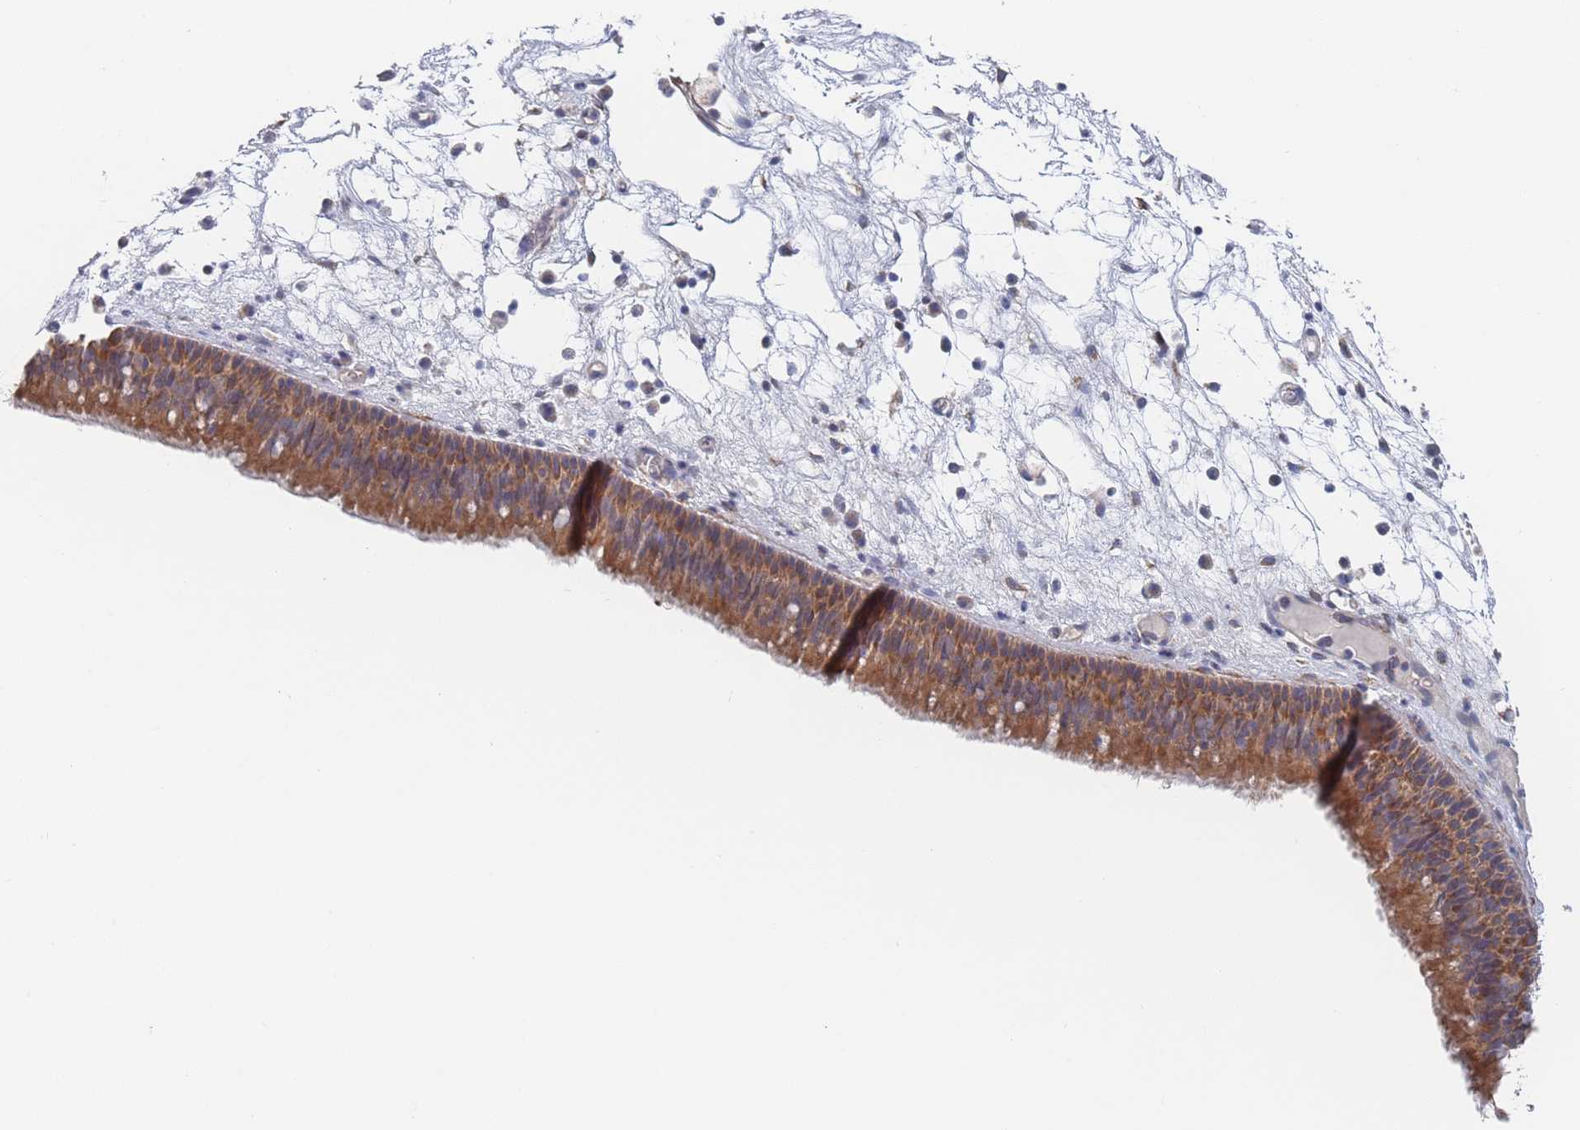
{"staining": {"intensity": "moderate", "quantity": ">75%", "location": "cytoplasmic/membranous"}, "tissue": "nasopharynx", "cell_type": "Respiratory epithelial cells", "image_type": "normal", "snomed": [{"axis": "morphology", "description": "Normal tissue, NOS"}, {"axis": "morphology", "description": "Inflammation, NOS"}, {"axis": "morphology", "description": "Malignant melanoma, Metastatic site"}, {"axis": "topography", "description": "Nasopharynx"}], "caption": "Moderate cytoplasmic/membranous protein expression is identified in about >75% of respiratory epithelial cells in nasopharynx.", "gene": "IKZF4", "patient": {"sex": "male", "age": 70}}